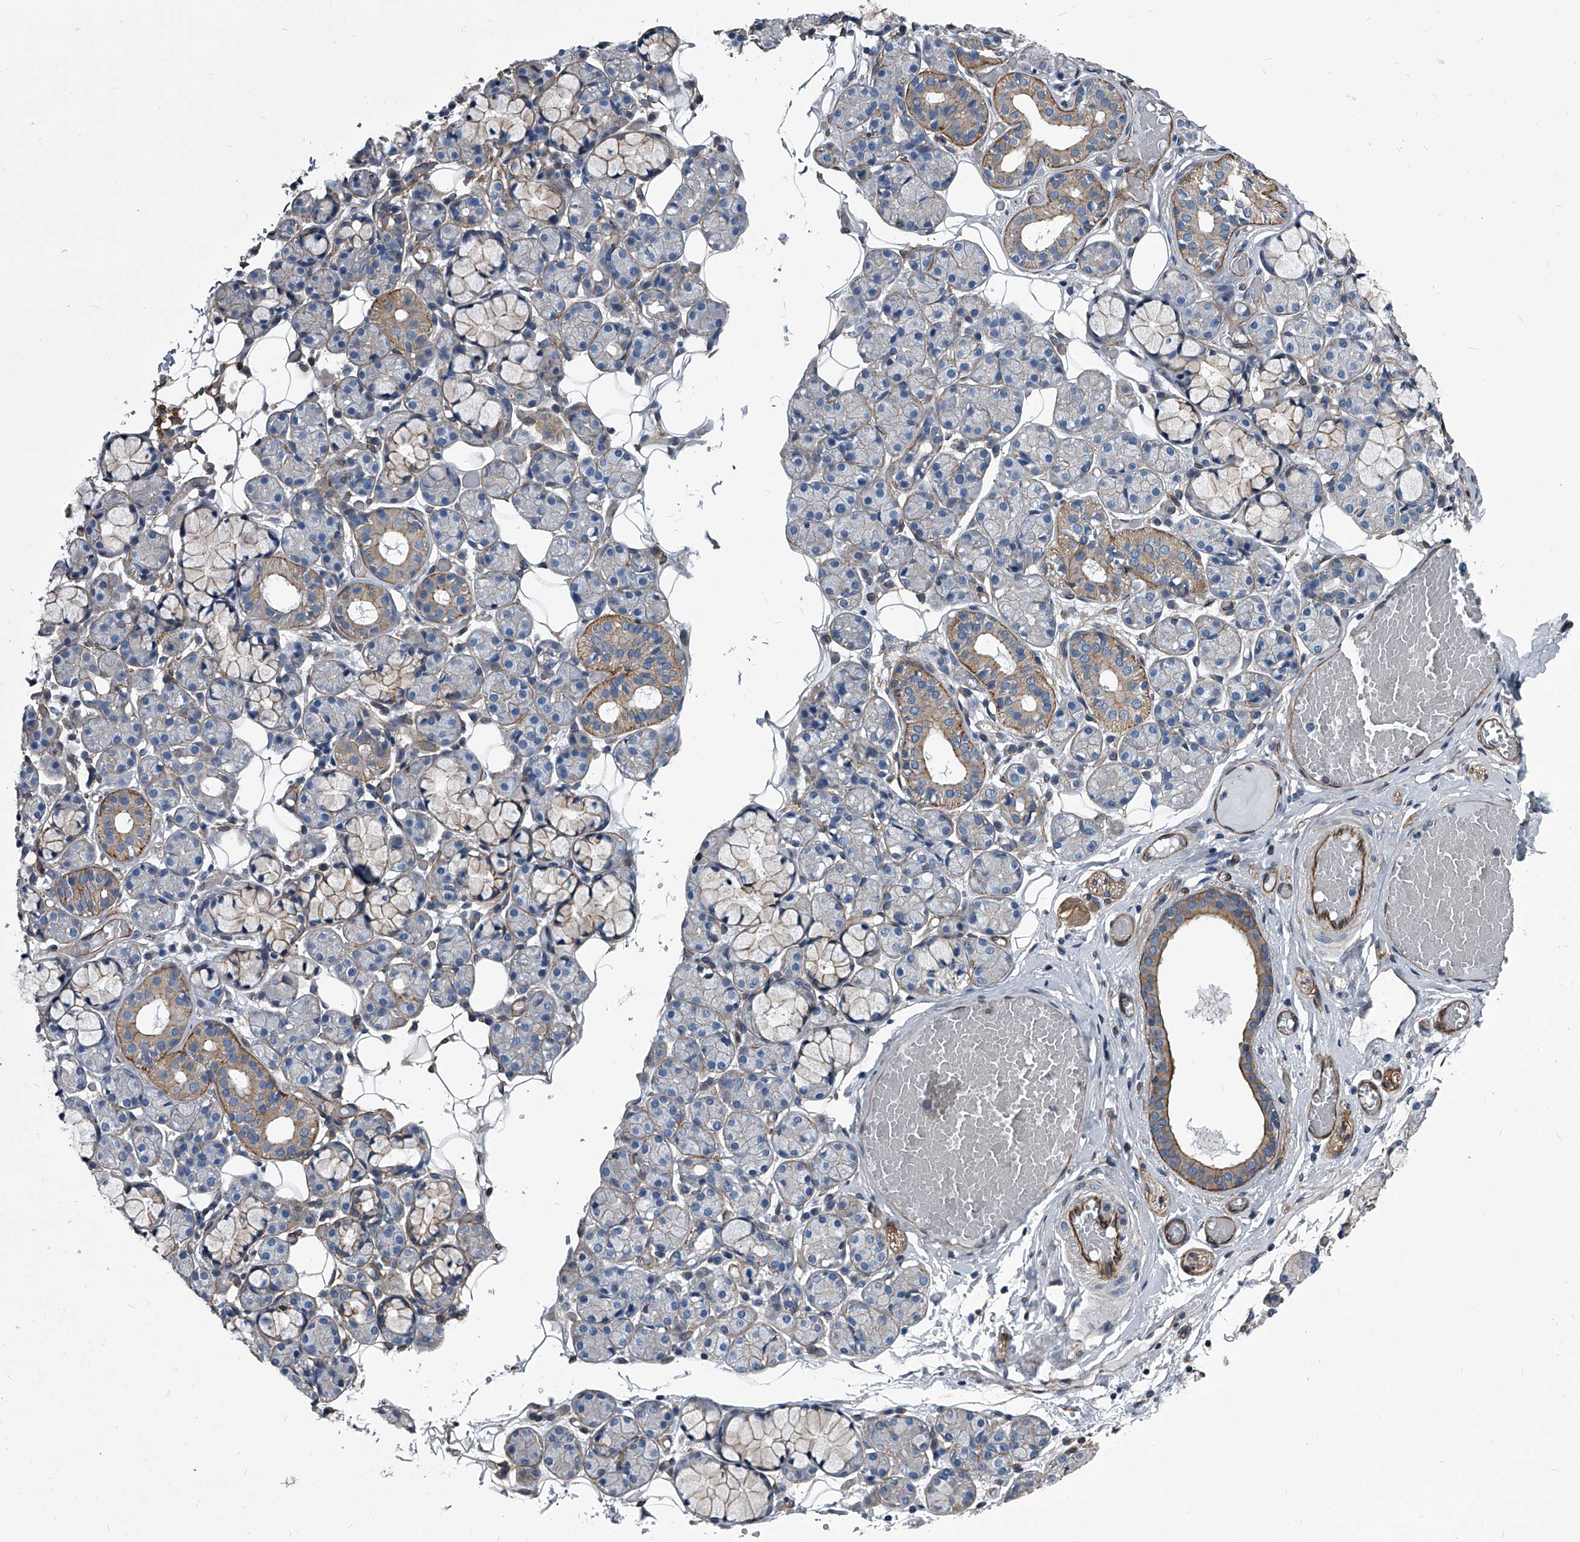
{"staining": {"intensity": "moderate", "quantity": "<25%", "location": "cytoplasmic/membranous"}, "tissue": "salivary gland", "cell_type": "Glandular cells", "image_type": "normal", "snomed": [{"axis": "morphology", "description": "Normal tissue, NOS"}, {"axis": "topography", "description": "Salivary gland"}], "caption": "Glandular cells demonstrate low levels of moderate cytoplasmic/membranous positivity in about <25% of cells in unremarkable salivary gland.", "gene": "PLEC", "patient": {"sex": "male", "age": 63}}